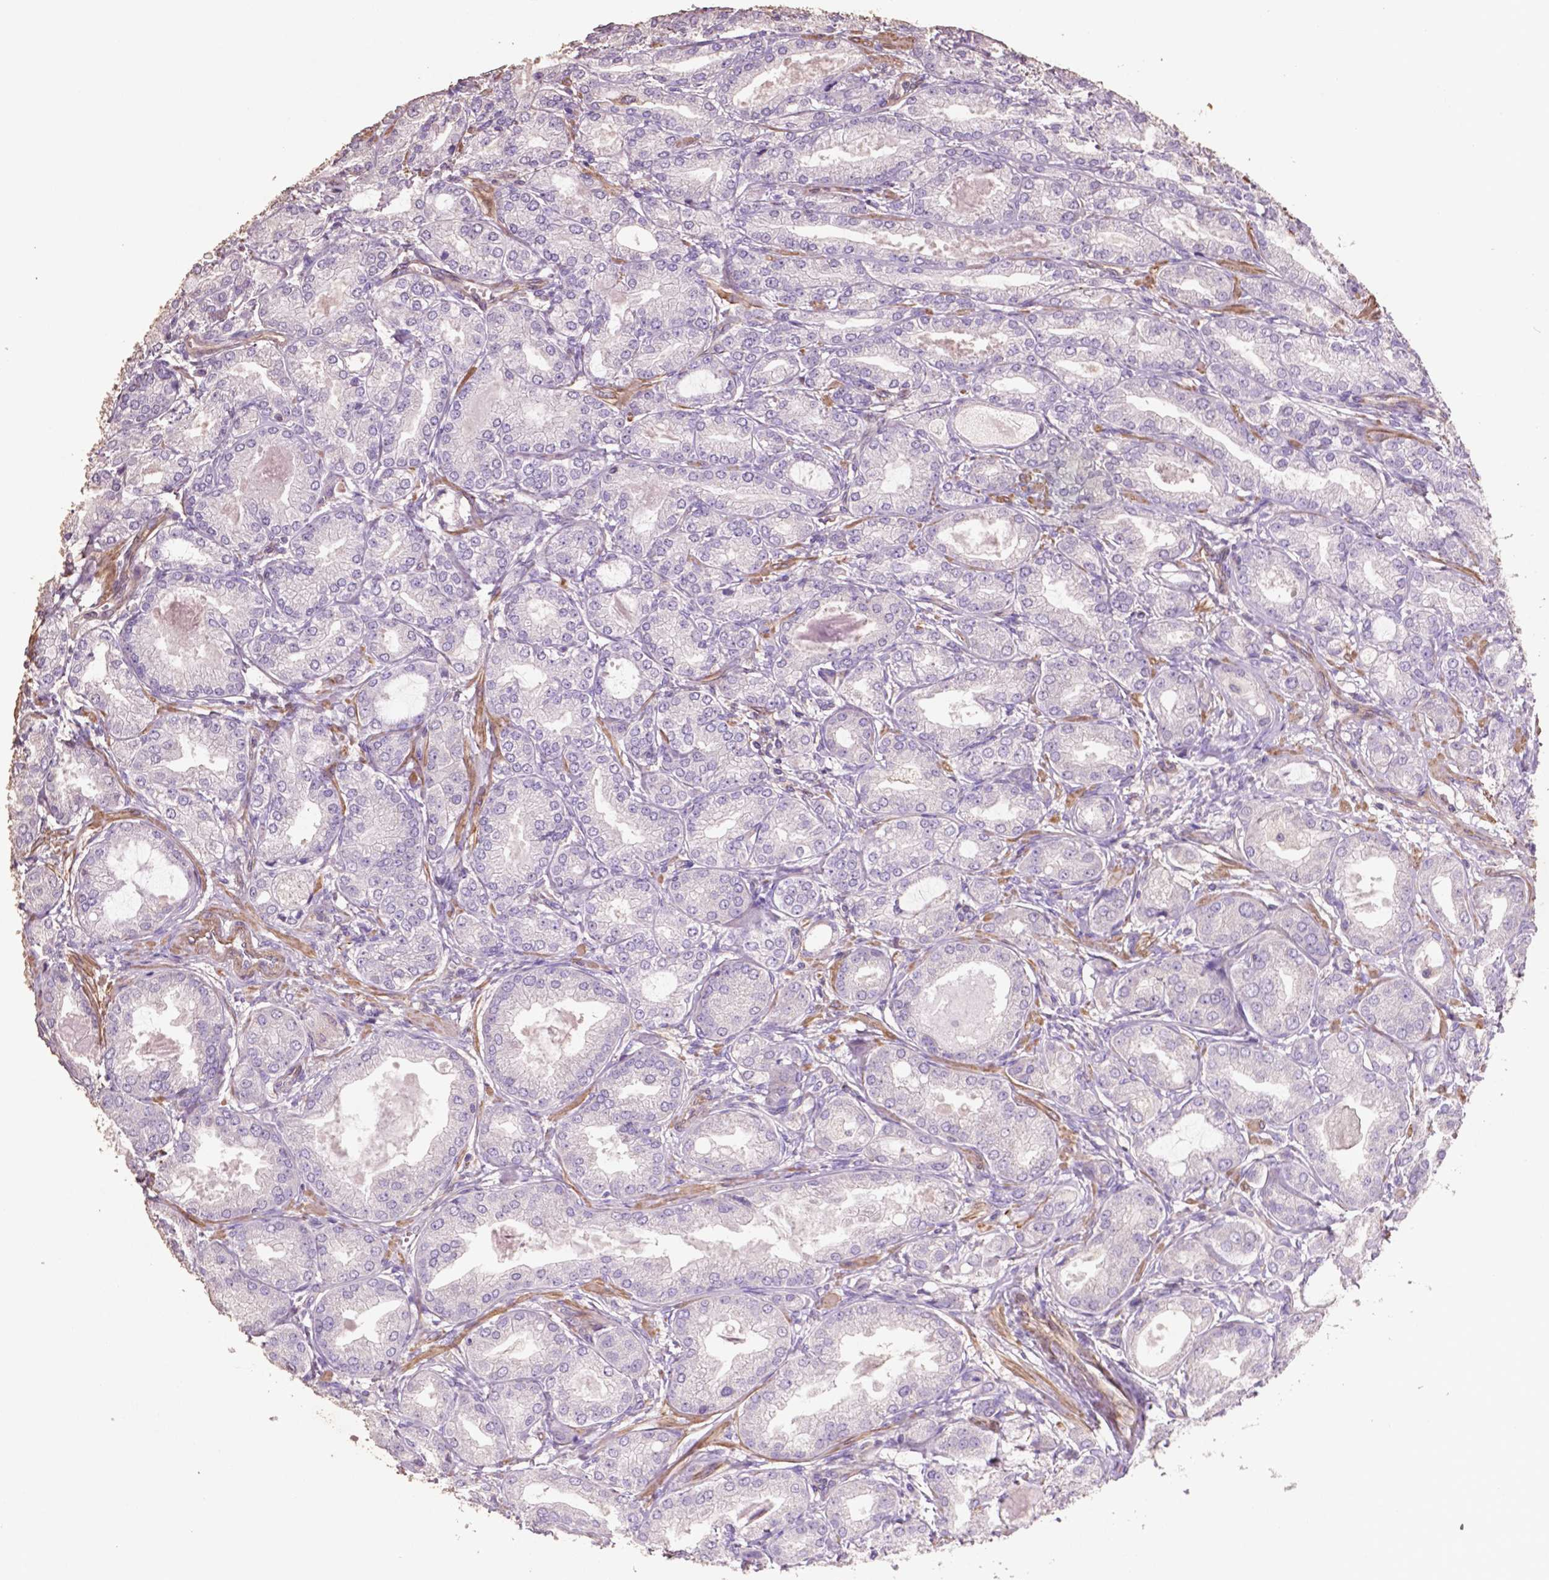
{"staining": {"intensity": "negative", "quantity": "none", "location": "none"}, "tissue": "prostate cancer", "cell_type": "Tumor cells", "image_type": "cancer", "snomed": [{"axis": "morphology", "description": "Adenocarcinoma, NOS"}, {"axis": "topography", "description": "Prostate and seminal vesicle, NOS"}, {"axis": "topography", "description": "Prostate"}], "caption": "Immunohistochemistry histopathology image of prostate cancer (adenocarcinoma) stained for a protein (brown), which demonstrates no expression in tumor cells. (Brightfield microscopy of DAB (3,3'-diaminobenzidine) immunohistochemistry at high magnification).", "gene": "COMMD4", "patient": {"sex": "male", "age": 77}}